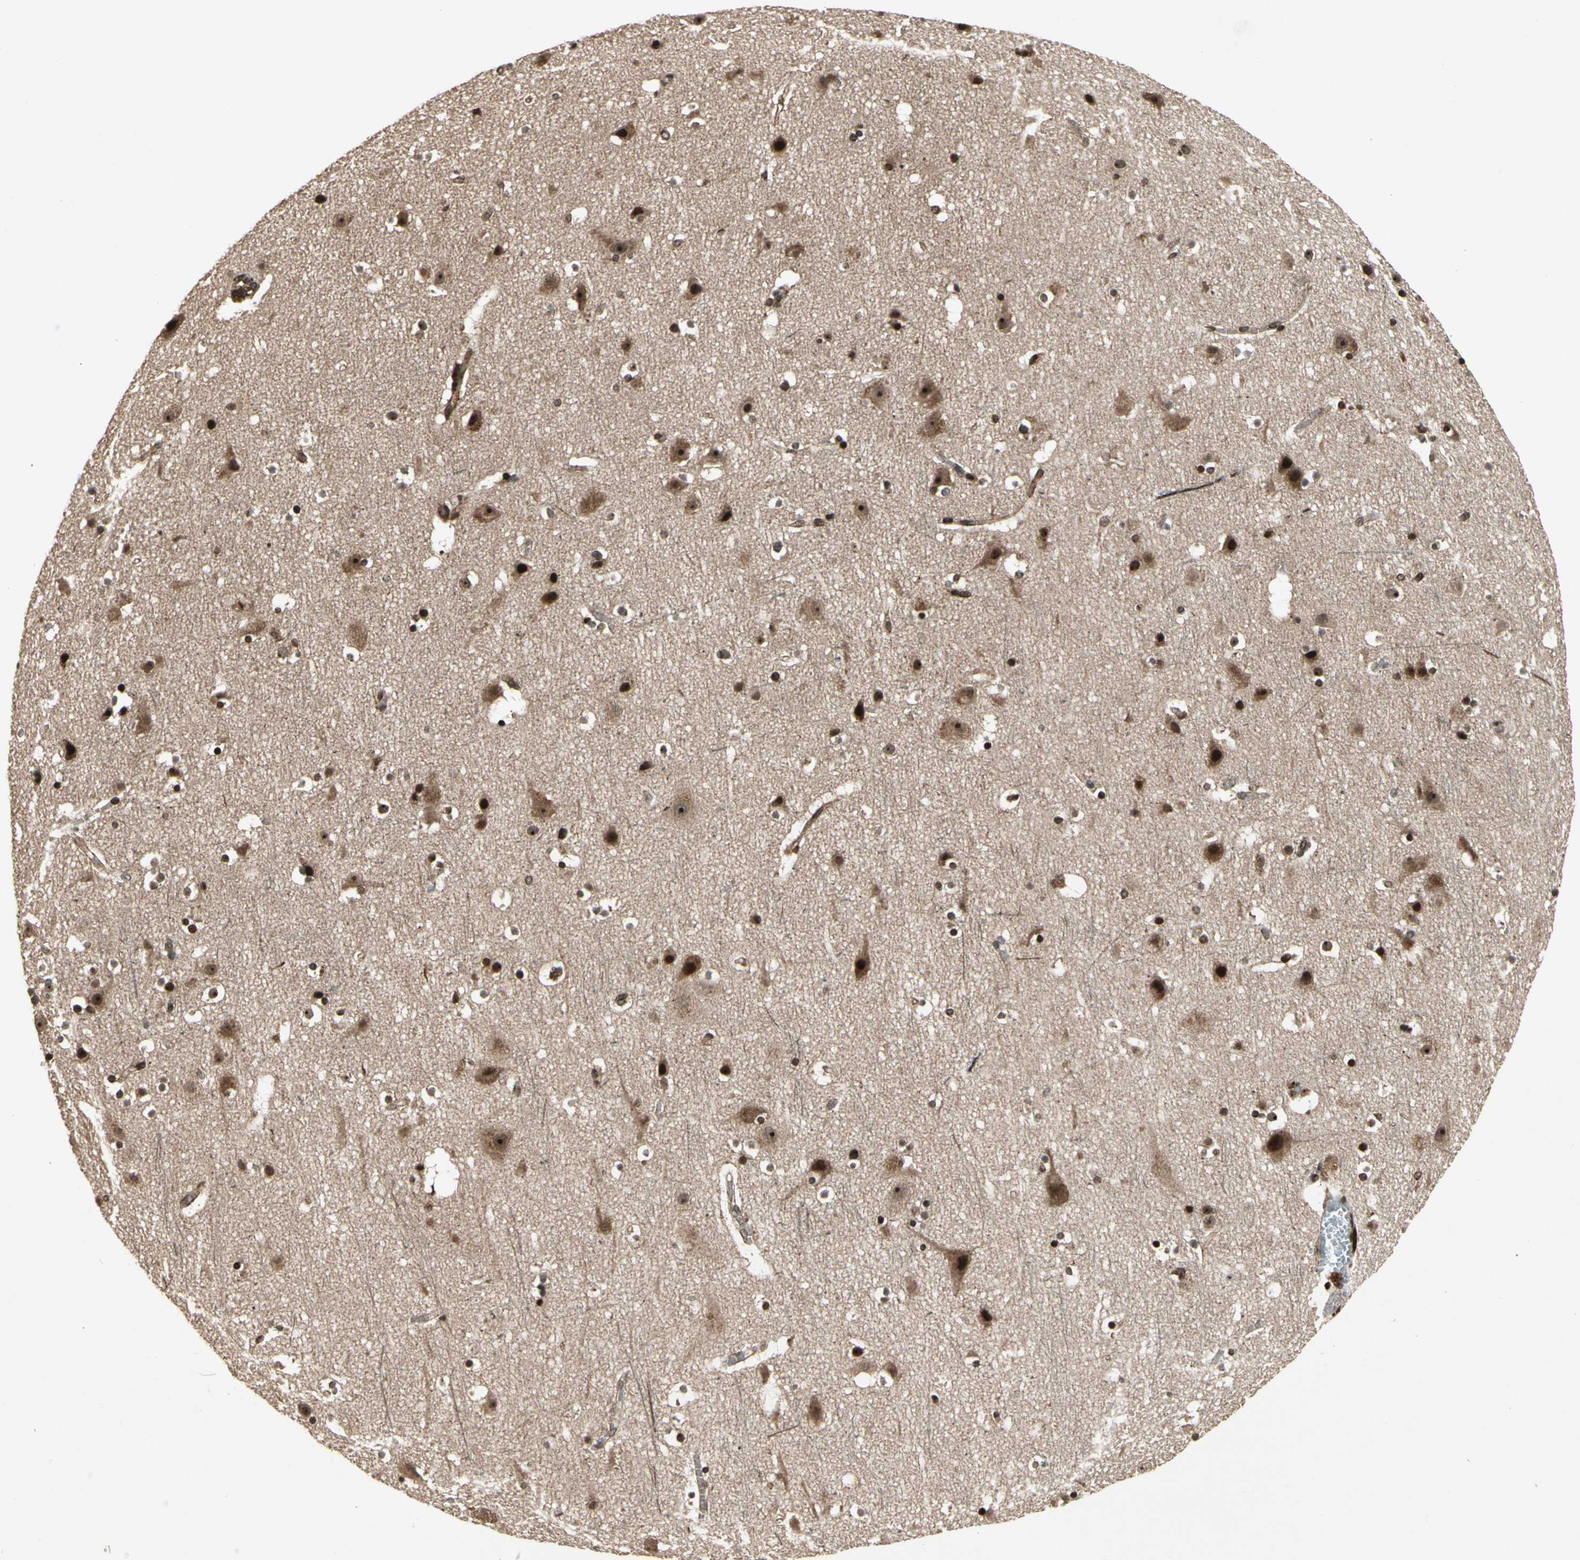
{"staining": {"intensity": "weak", "quantity": "25%-75%", "location": "cytoplasmic/membranous"}, "tissue": "cerebral cortex", "cell_type": "Endothelial cells", "image_type": "normal", "snomed": [{"axis": "morphology", "description": "Normal tissue, NOS"}, {"axis": "topography", "description": "Cerebral cortex"}], "caption": "Endothelial cells display low levels of weak cytoplasmic/membranous staining in approximately 25%-75% of cells in benign human cerebral cortex. The staining was performed using DAB (3,3'-diaminobenzidine) to visualize the protein expression in brown, while the nuclei were stained in blue with hematoxylin (Magnification: 20x).", "gene": "GLRX", "patient": {"sex": "male", "age": 45}}